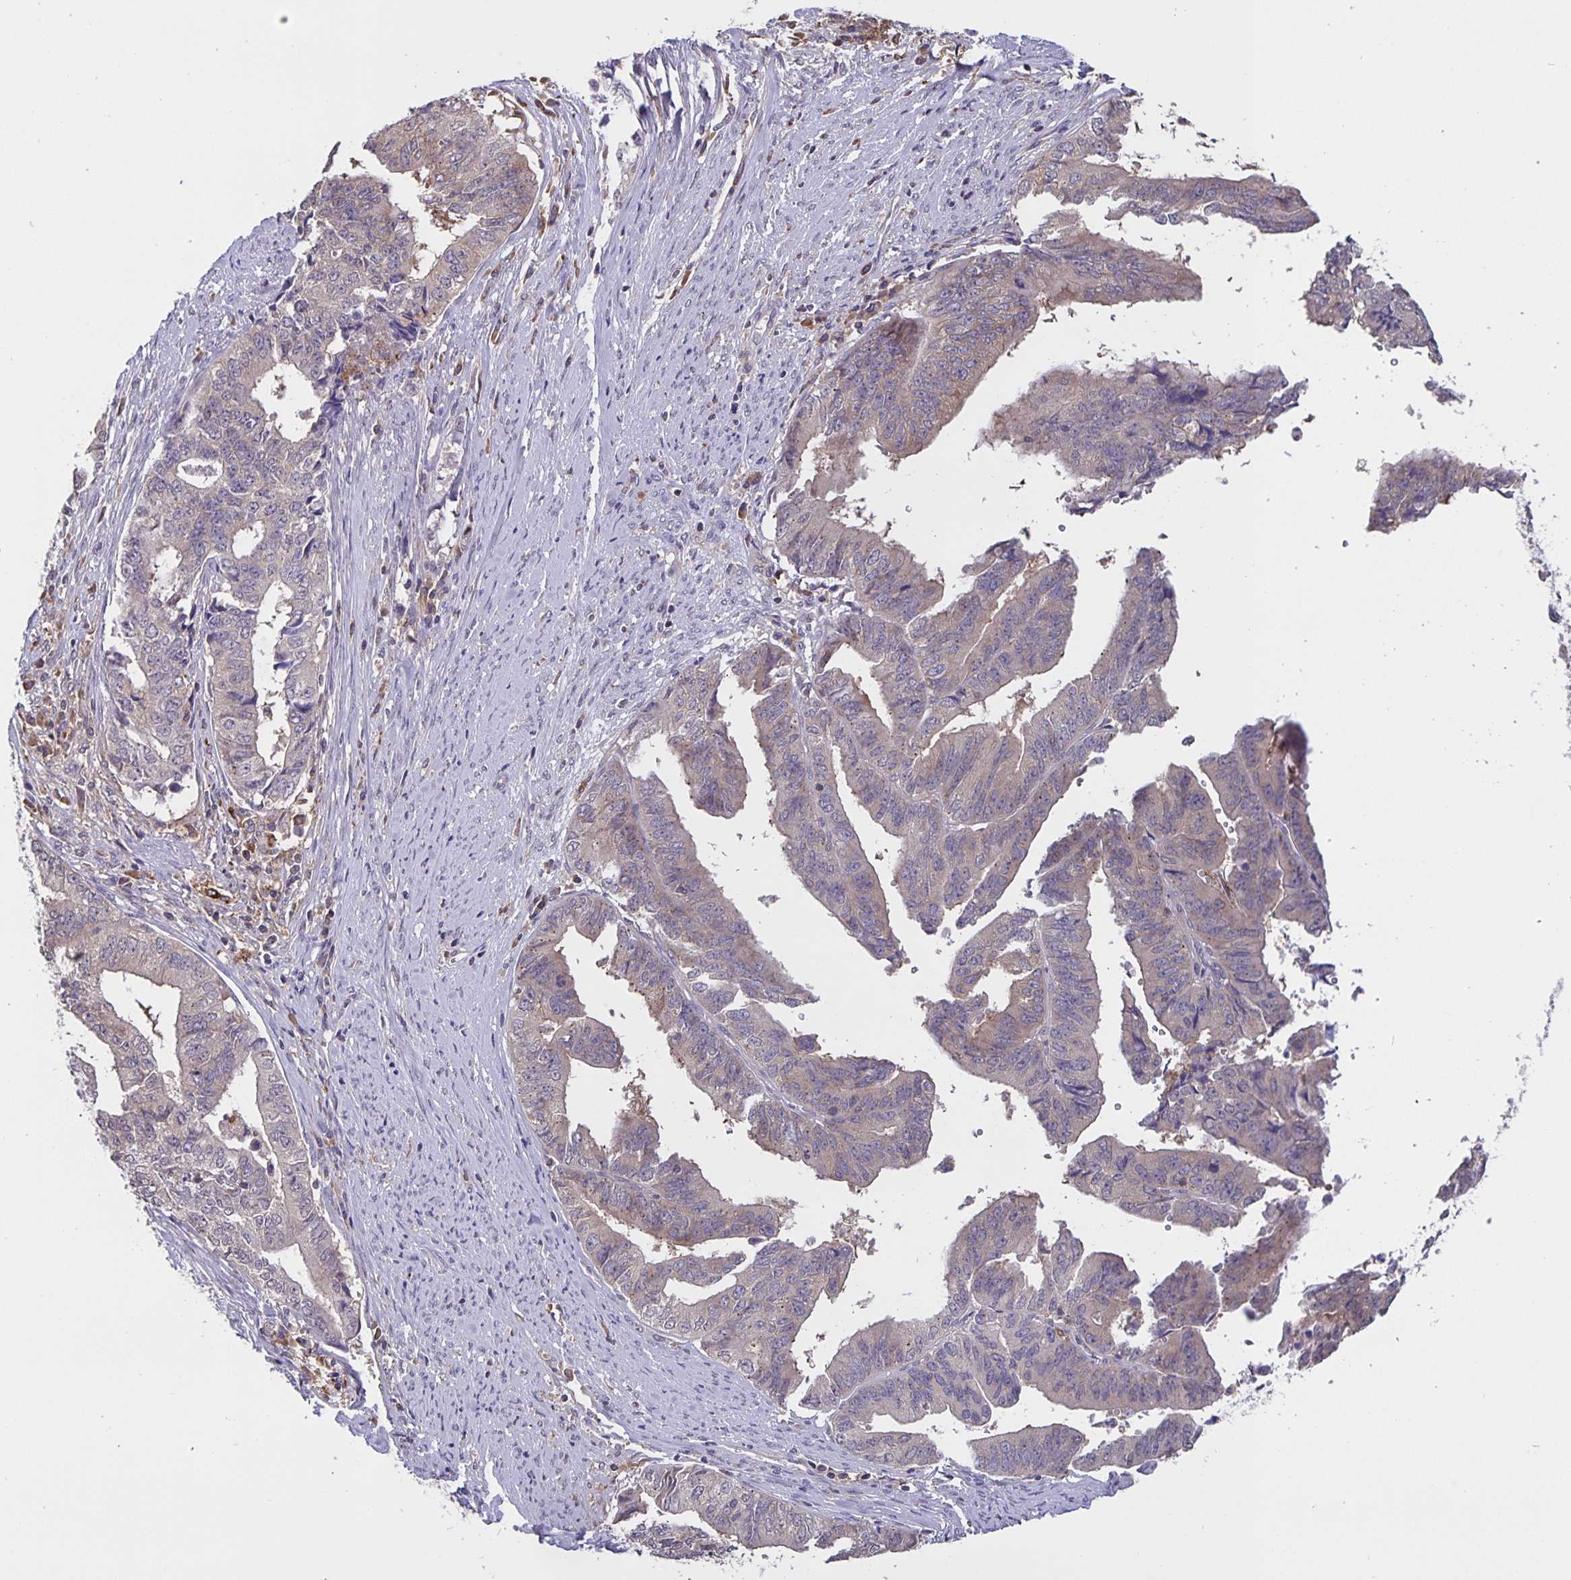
{"staining": {"intensity": "weak", "quantity": "<25%", "location": "cytoplasmic/membranous"}, "tissue": "endometrial cancer", "cell_type": "Tumor cells", "image_type": "cancer", "snomed": [{"axis": "morphology", "description": "Adenocarcinoma, NOS"}, {"axis": "topography", "description": "Endometrium"}], "caption": "An image of endometrial cancer (adenocarcinoma) stained for a protein demonstrates no brown staining in tumor cells. The staining is performed using DAB (3,3'-diaminobenzidine) brown chromogen with nuclei counter-stained in using hematoxylin.", "gene": "FEM1C", "patient": {"sex": "female", "age": 65}}